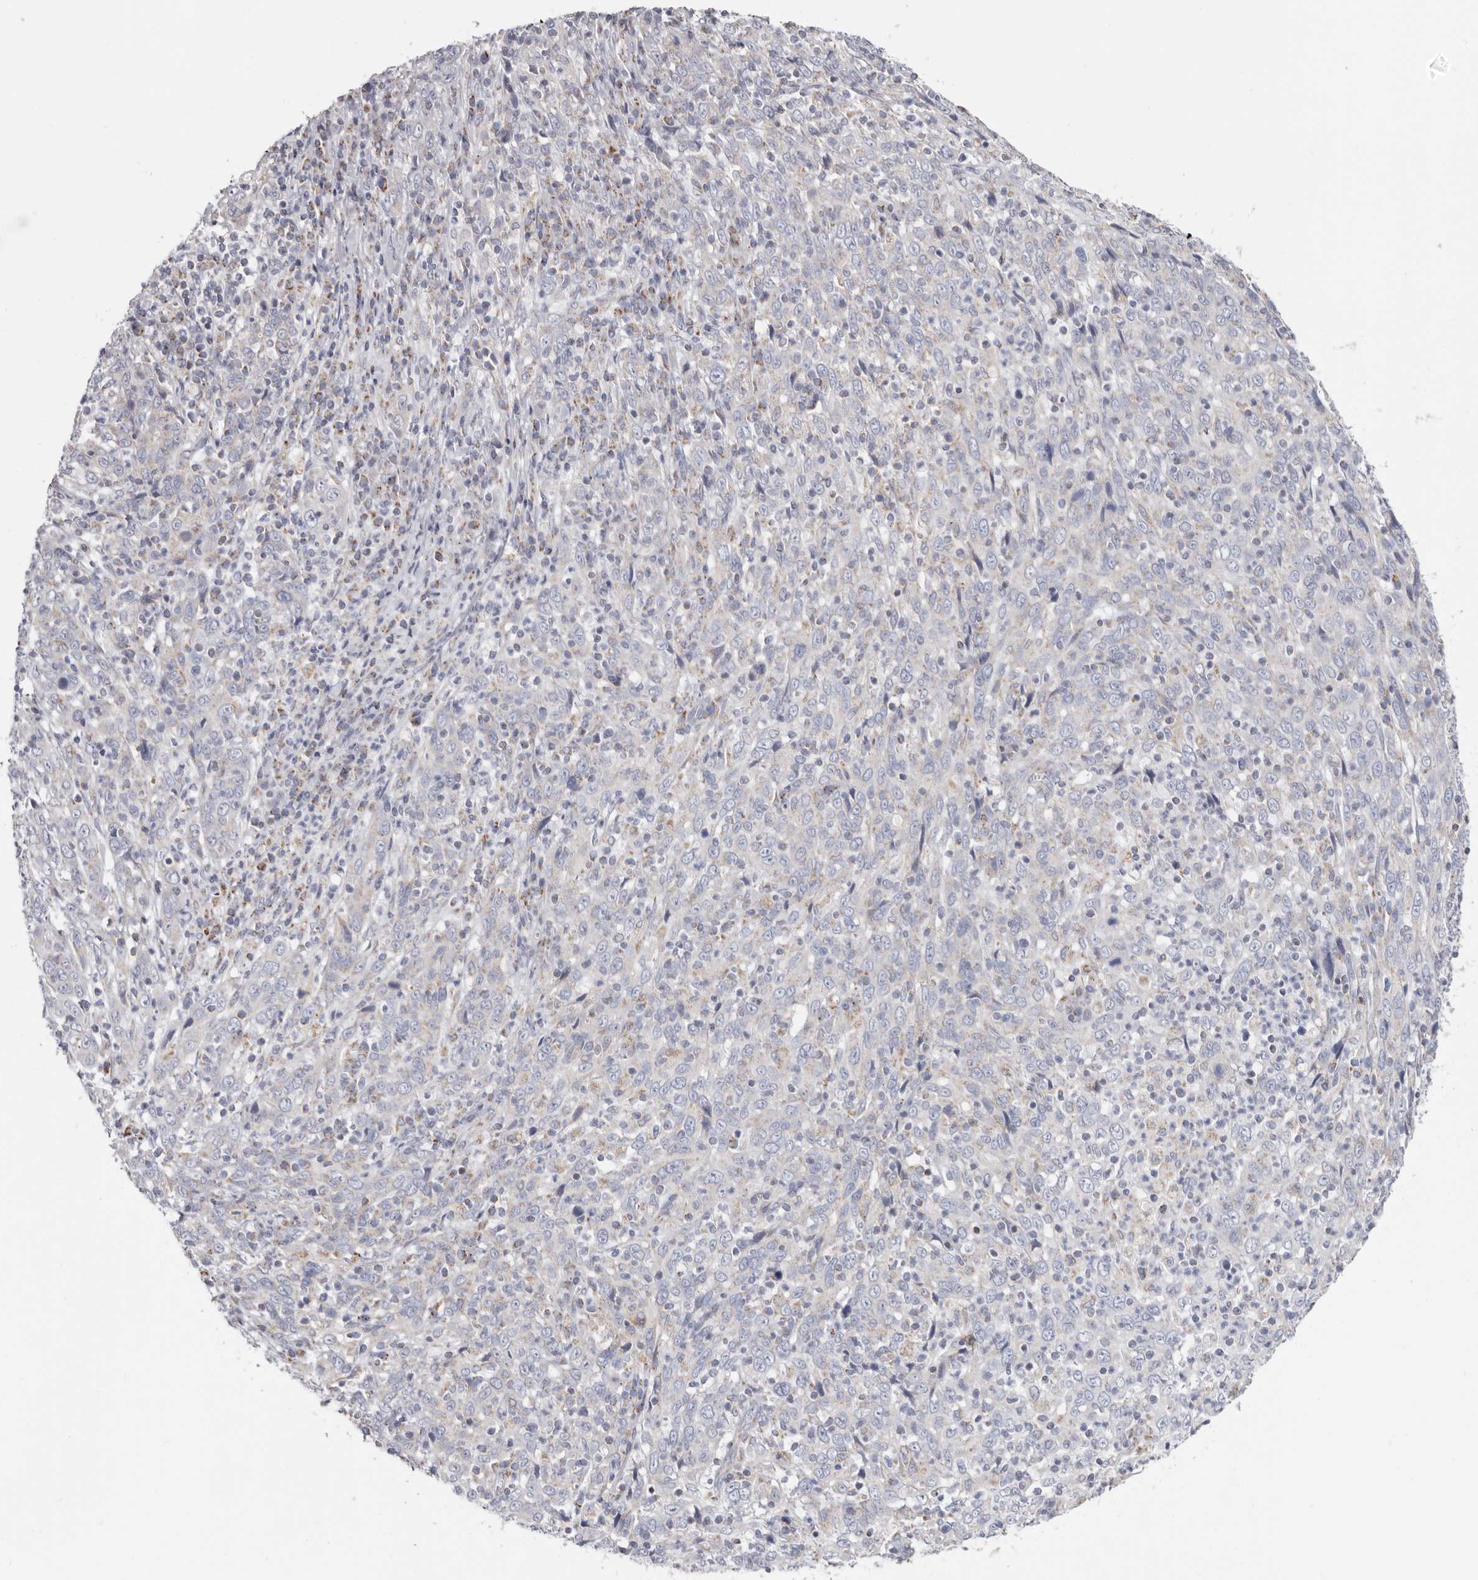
{"staining": {"intensity": "weak", "quantity": "25%-75%", "location": "cytoplasmic/membranous"}, "tissue": "cervical cancer", "cell_type": "Tumor cells", "image_type": "cancer", "snomed": [{"axis": "morphology", "description": "Squamous cell carcinoma, NOS"}, {"axis": "topography", "description": "Cervix"}], "caption": "Protein expression analysis of human cervical cancer (squamous cell carcinoma) reveals weak cytoplasmic/membranous expression in about 25%-75% of tumor cells. Immunohistochemistry (ihc) stains the protein of interest in brown and the nuclei are stained blue.", "gene": "RSPO2", "patient": {"sex": "female", "age": 46}}